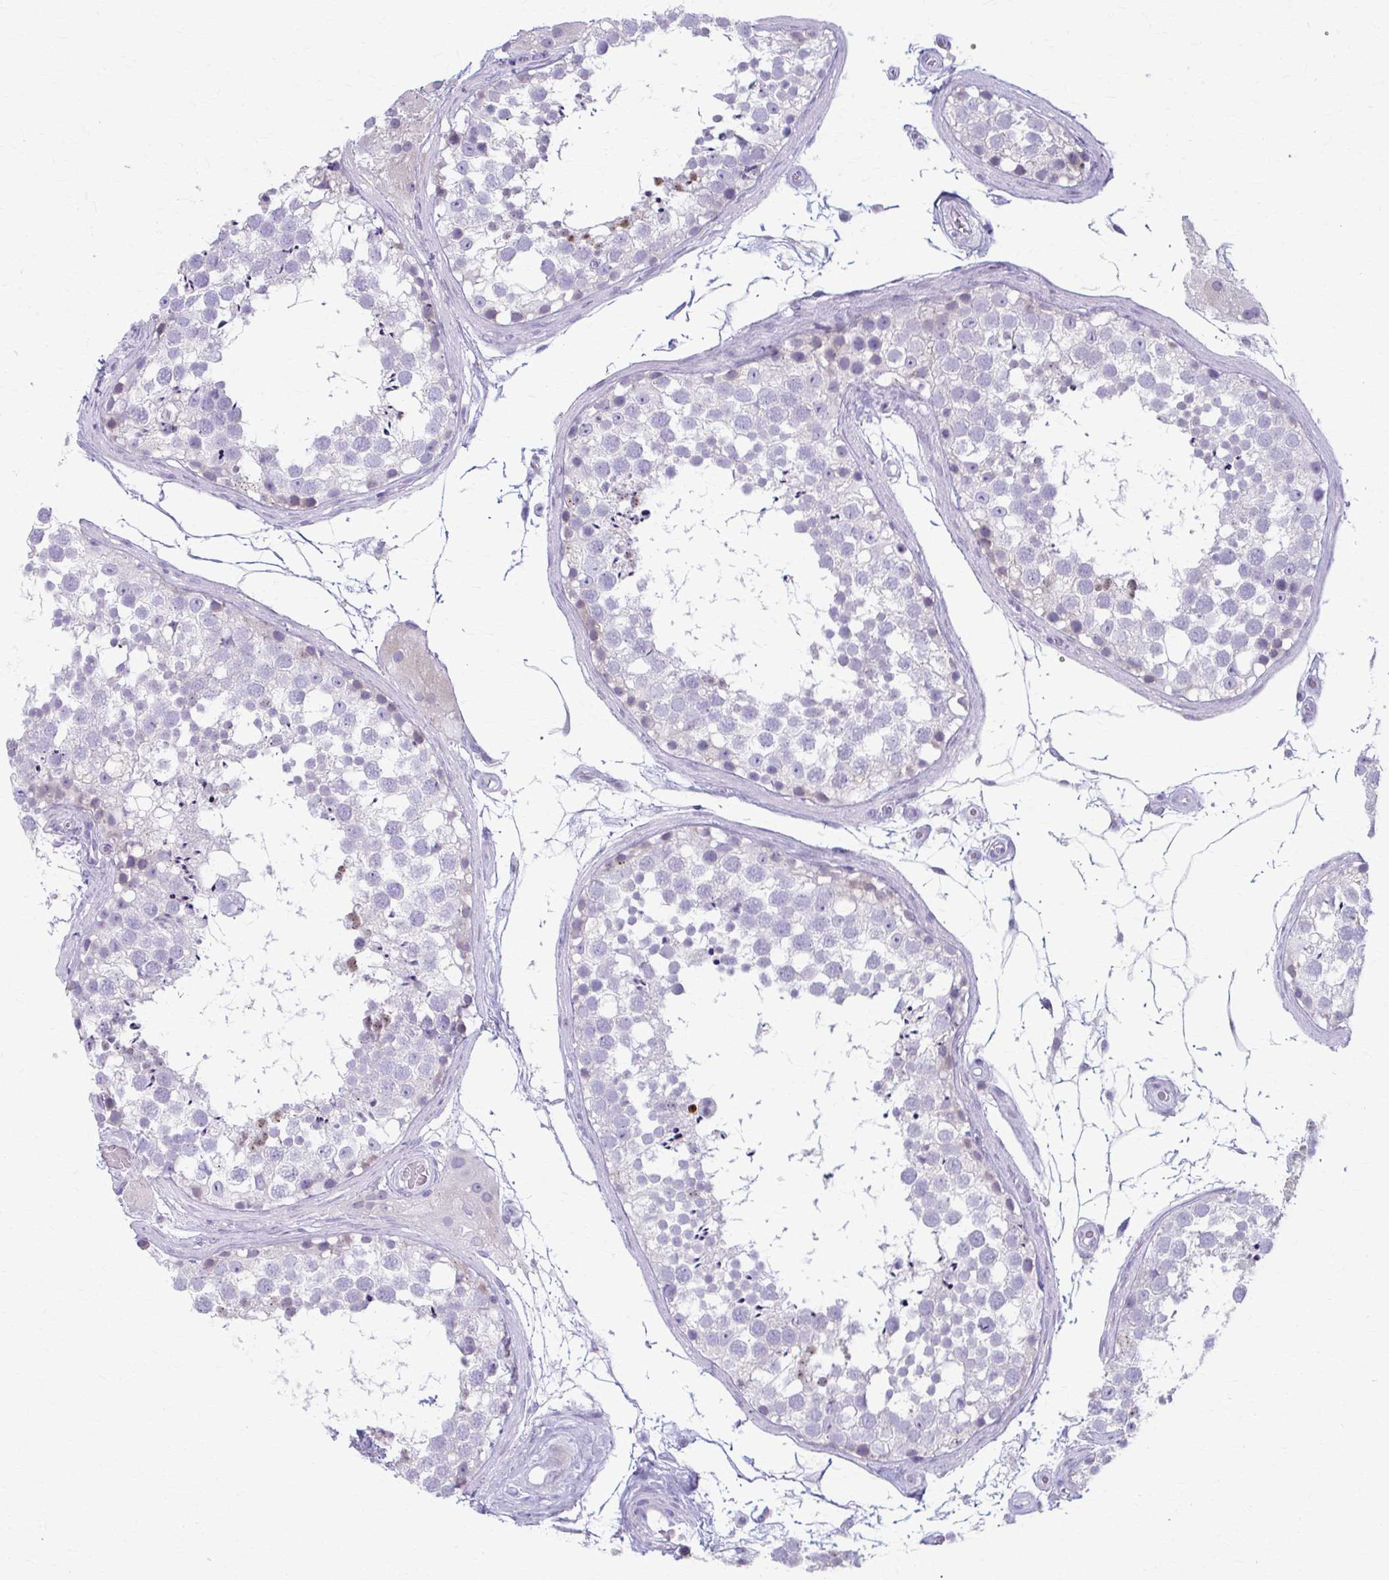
{"staining": {"intensity": "negative", "quantity": "none", "location": "none"}, "tissue": "testis", "cell_type": "Cells in seminiferous ducts", "image_type": "normal", "snomed": [{"axis": "morphology", "description": "Normal tissue, NOS"}, {"axis": "morphology", "description": "Seminoma, NOS"}, {"axis": "topography", "description": "Testis"}], "caption": "A photomicrograph of testis stained for a protein reveals no brown staining in cells in seminiferous ducts. (Immunohistochemistry (ihc), brightfield microscopy, high magnification).", "gene": "LDLRAP1", "patient": {"sex": "male", "age": 65}}